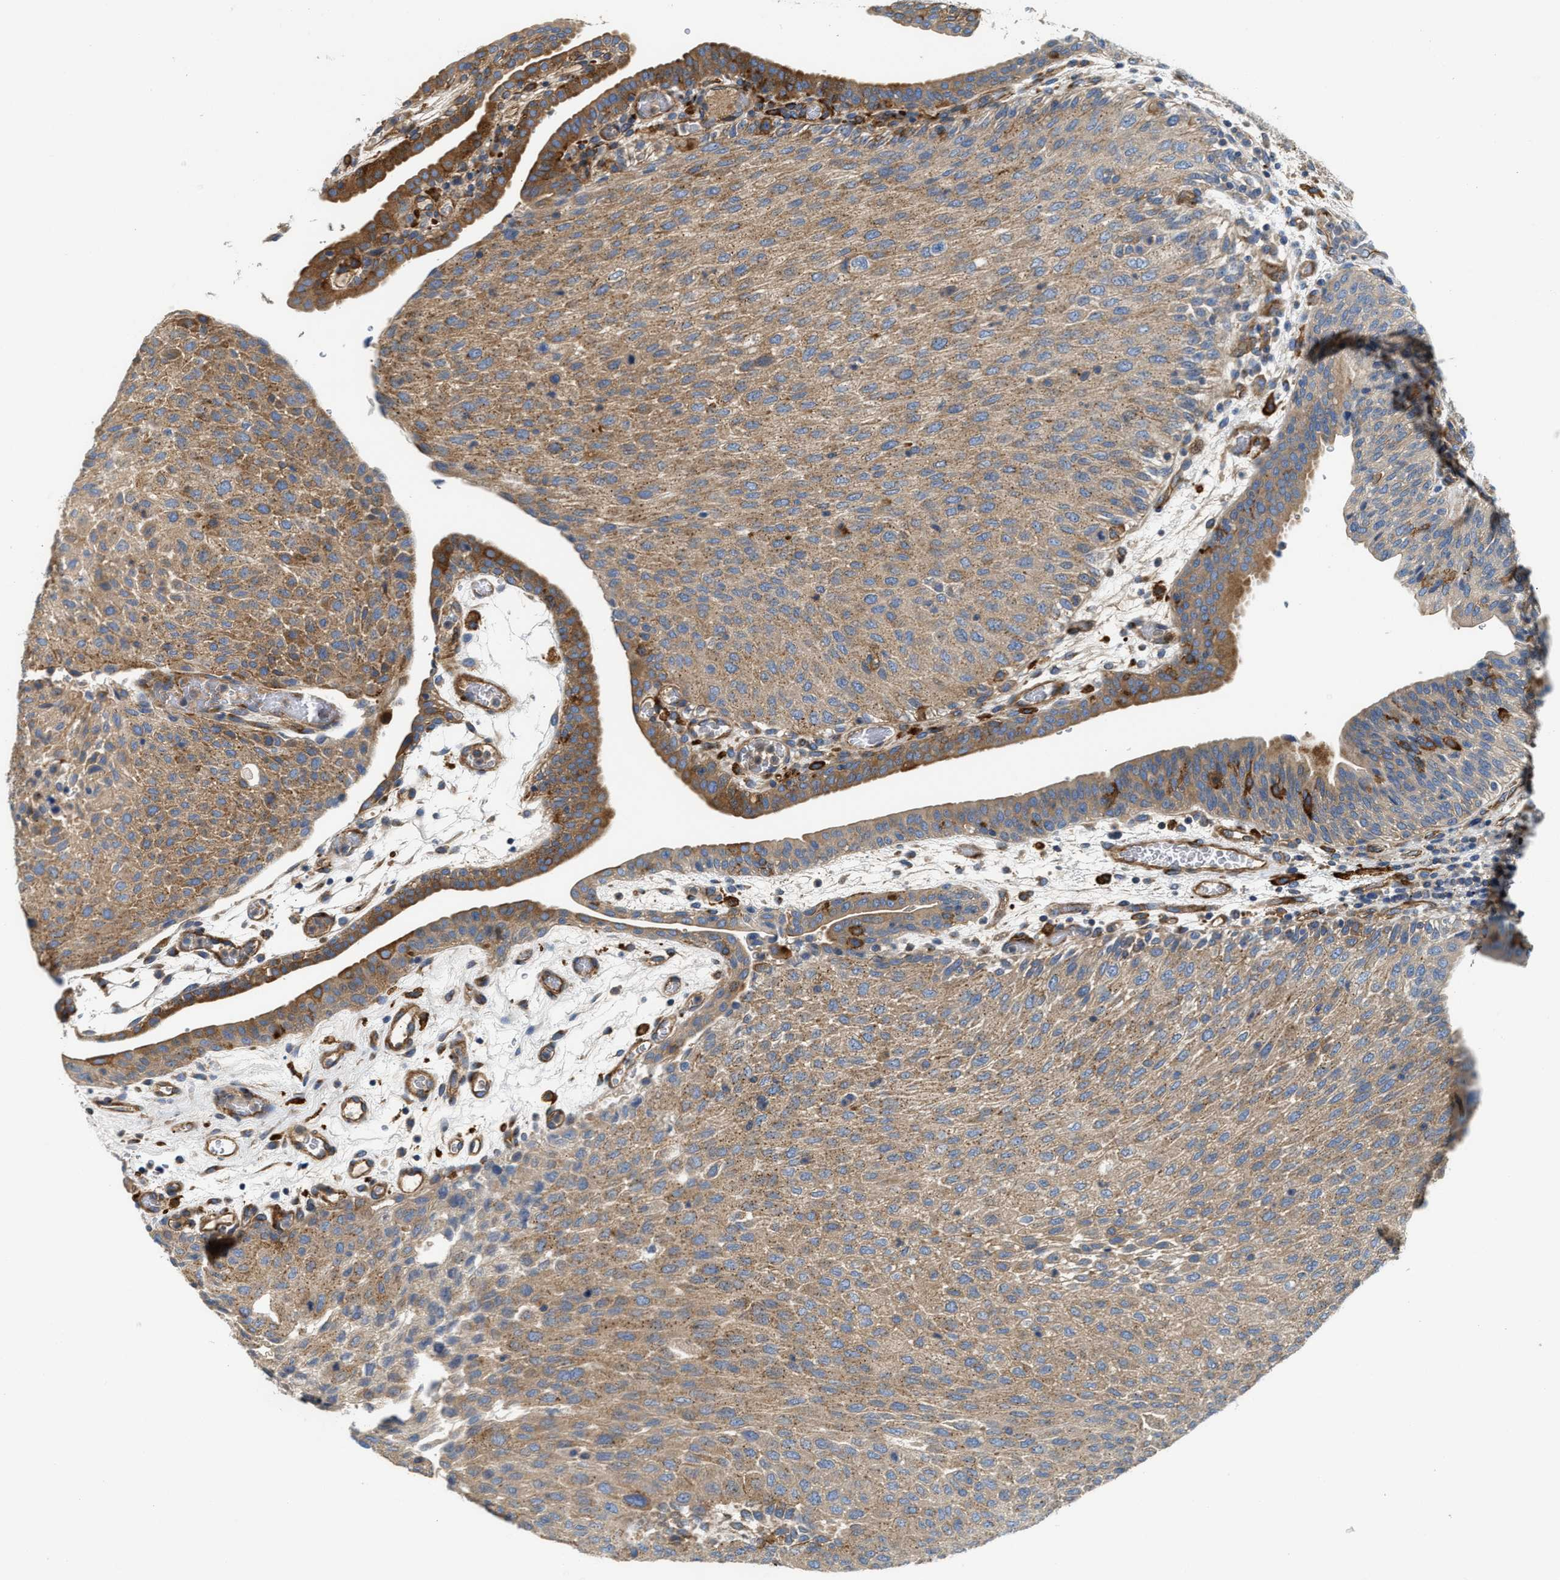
{"staining": {"intensity": "moderate", "quantity": "25%-75%", "location": "cytoplasmic/membranous"}, "tissue": "urothelial cancer", "cell_type": "Tumor cells", "image_type": "cancer", "snomed": [{"axis": "morphology", "description": "Urothelial carcinoma, Low grade"}, {"axis": "morphology", "description": "Urothelial carcinoma, High grade"}, {"axis": "topography", "description": "Urinary bladder"}], "caption": "Approximately 25%-75% of tumor cells in high-grade urothelial carcinoma display moderate cytoplasmic/membranous protein expression as visualized by brown immunohistochemical staining.", "gene": "NSUN7", "patient": {"sex": "male", "age": 35}}